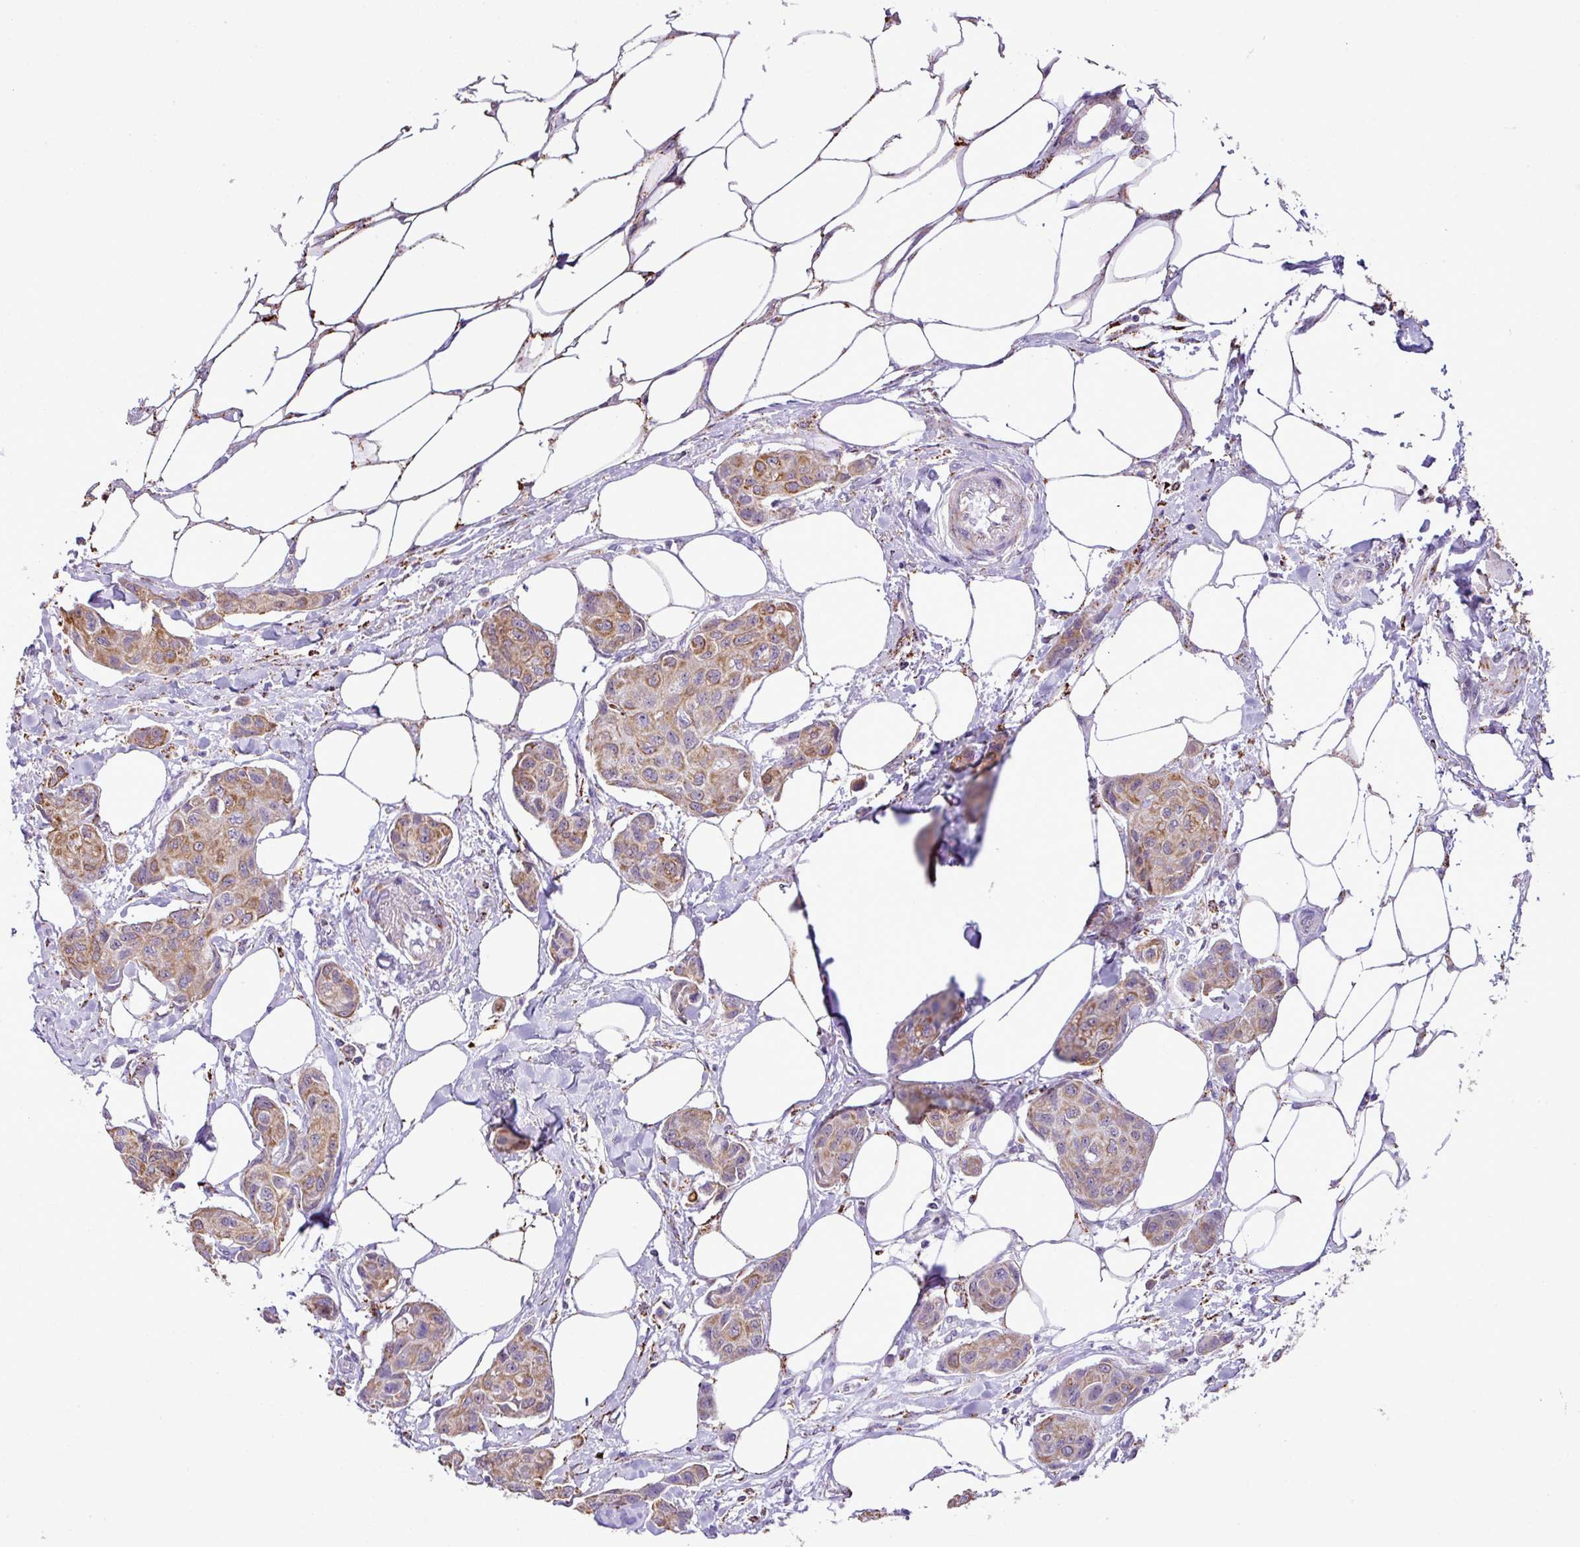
{"staining": {"intensity": "moderate", "quantity": "25%-75%", "location": "cytoplasmic/membranous"}, "tissue": "breast cancer", "cell_type": "Tumor cells", "image_type": "cancer", "snomed": [{"axis": "morphology", "description": "Duct carcinoma"}, {"axis": "topography", "description": "Breast"}, {"axis": "topography", "description": "Lymph node"}], "caption": "The photomicrograph displays staining of breast cancer (invasive ductal carcinoma), revealing moderate cytoplasmic/membranous protein expression (brown color) within tumor cells. (DAB IHC, brown staining for protein, blue staining for nuclei).", "gene": "SGPP1", "patient": {"sex": "female", "age": 80}}